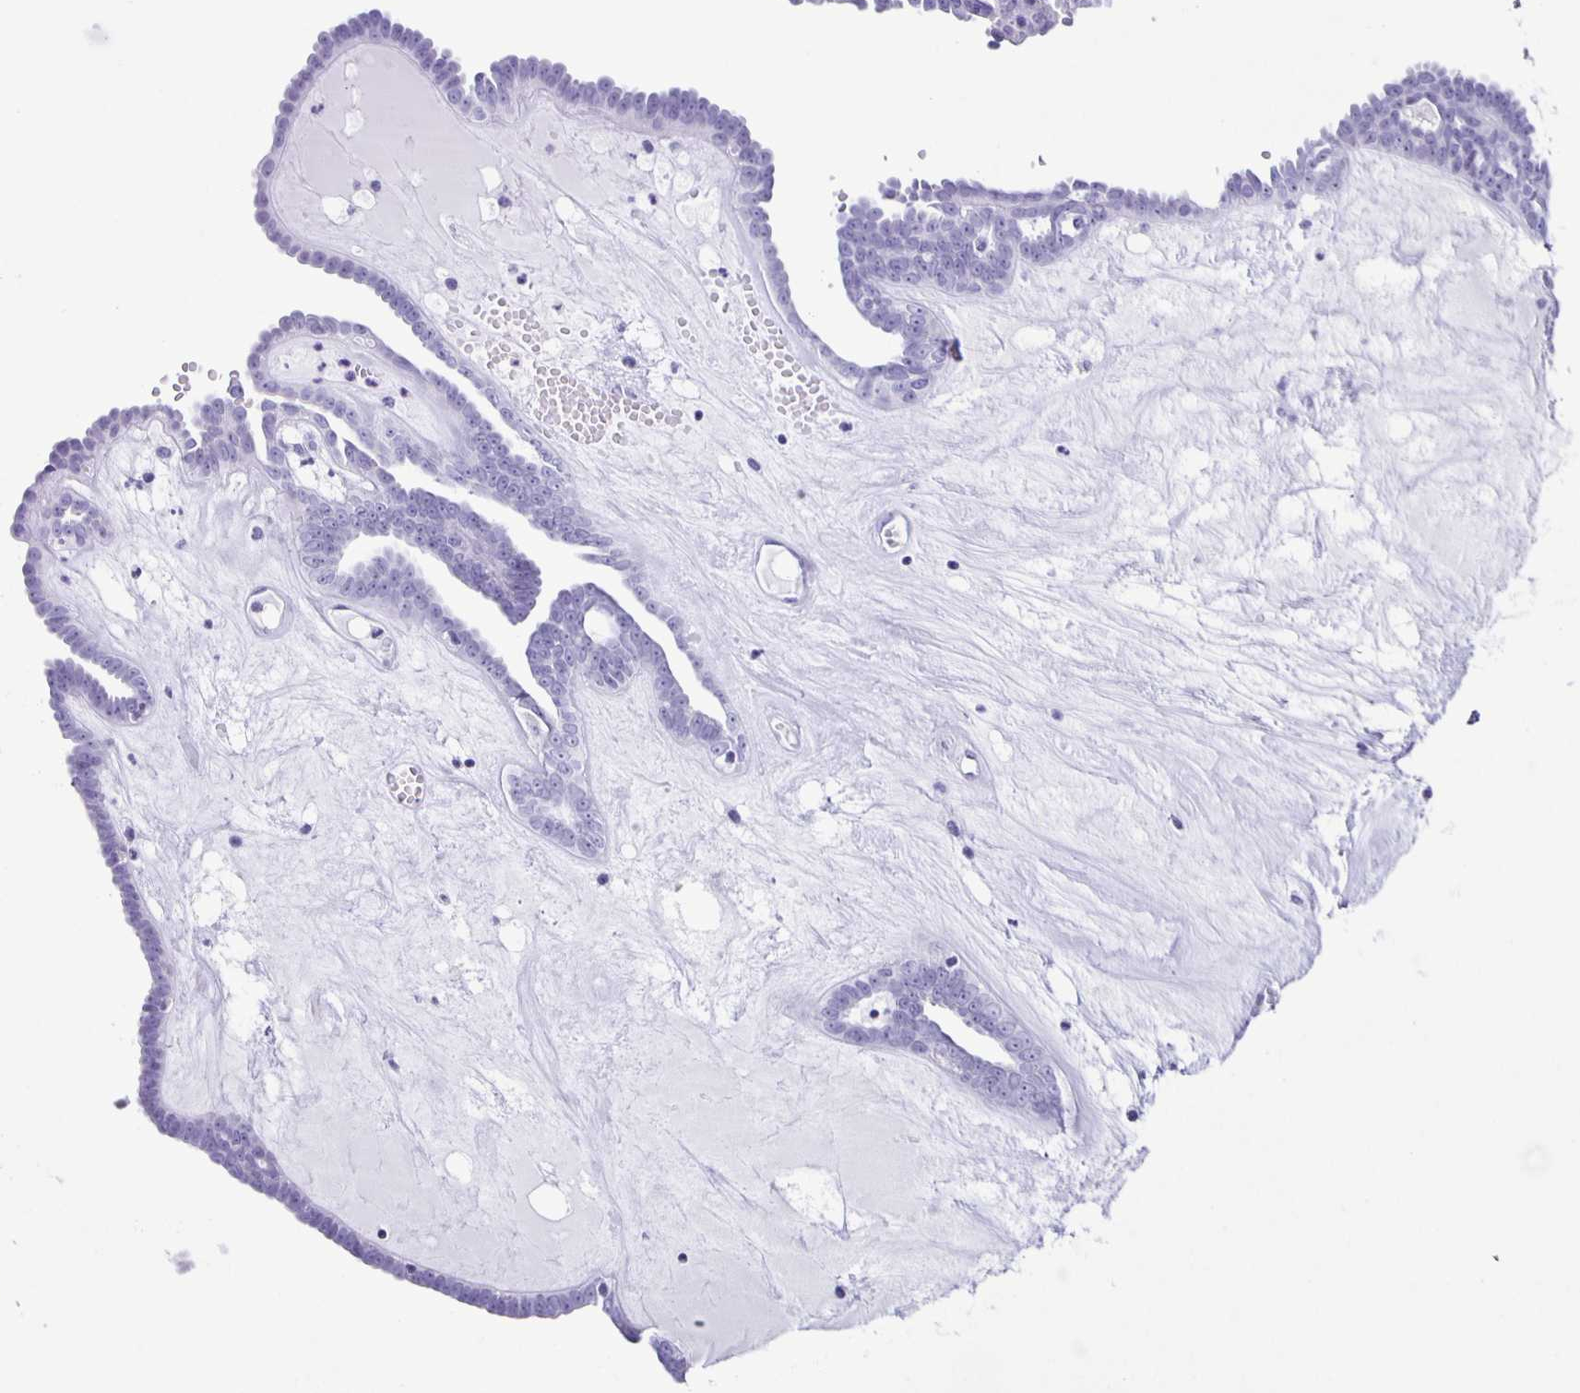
{"staining": {"intensity": "negative", "quantity": "none", "location": "none"}, "tissue": "ovarian cancer", "cell_type": "Tumor cells", "image_type": "cancer", "snomed": [{"axis": "morphology", "description": "Cystadenocarcinoma, serous, NOS"}, {"axis": "topography", "description": "Ovary"}], "caption": "A high-resolution photomicrograph shows immunohistochemistry staining of ovarian cancer, which displays no significant expression in tumor cells.", "gene": "AQP6", "patient": {"sex": "female", "age": 71}}